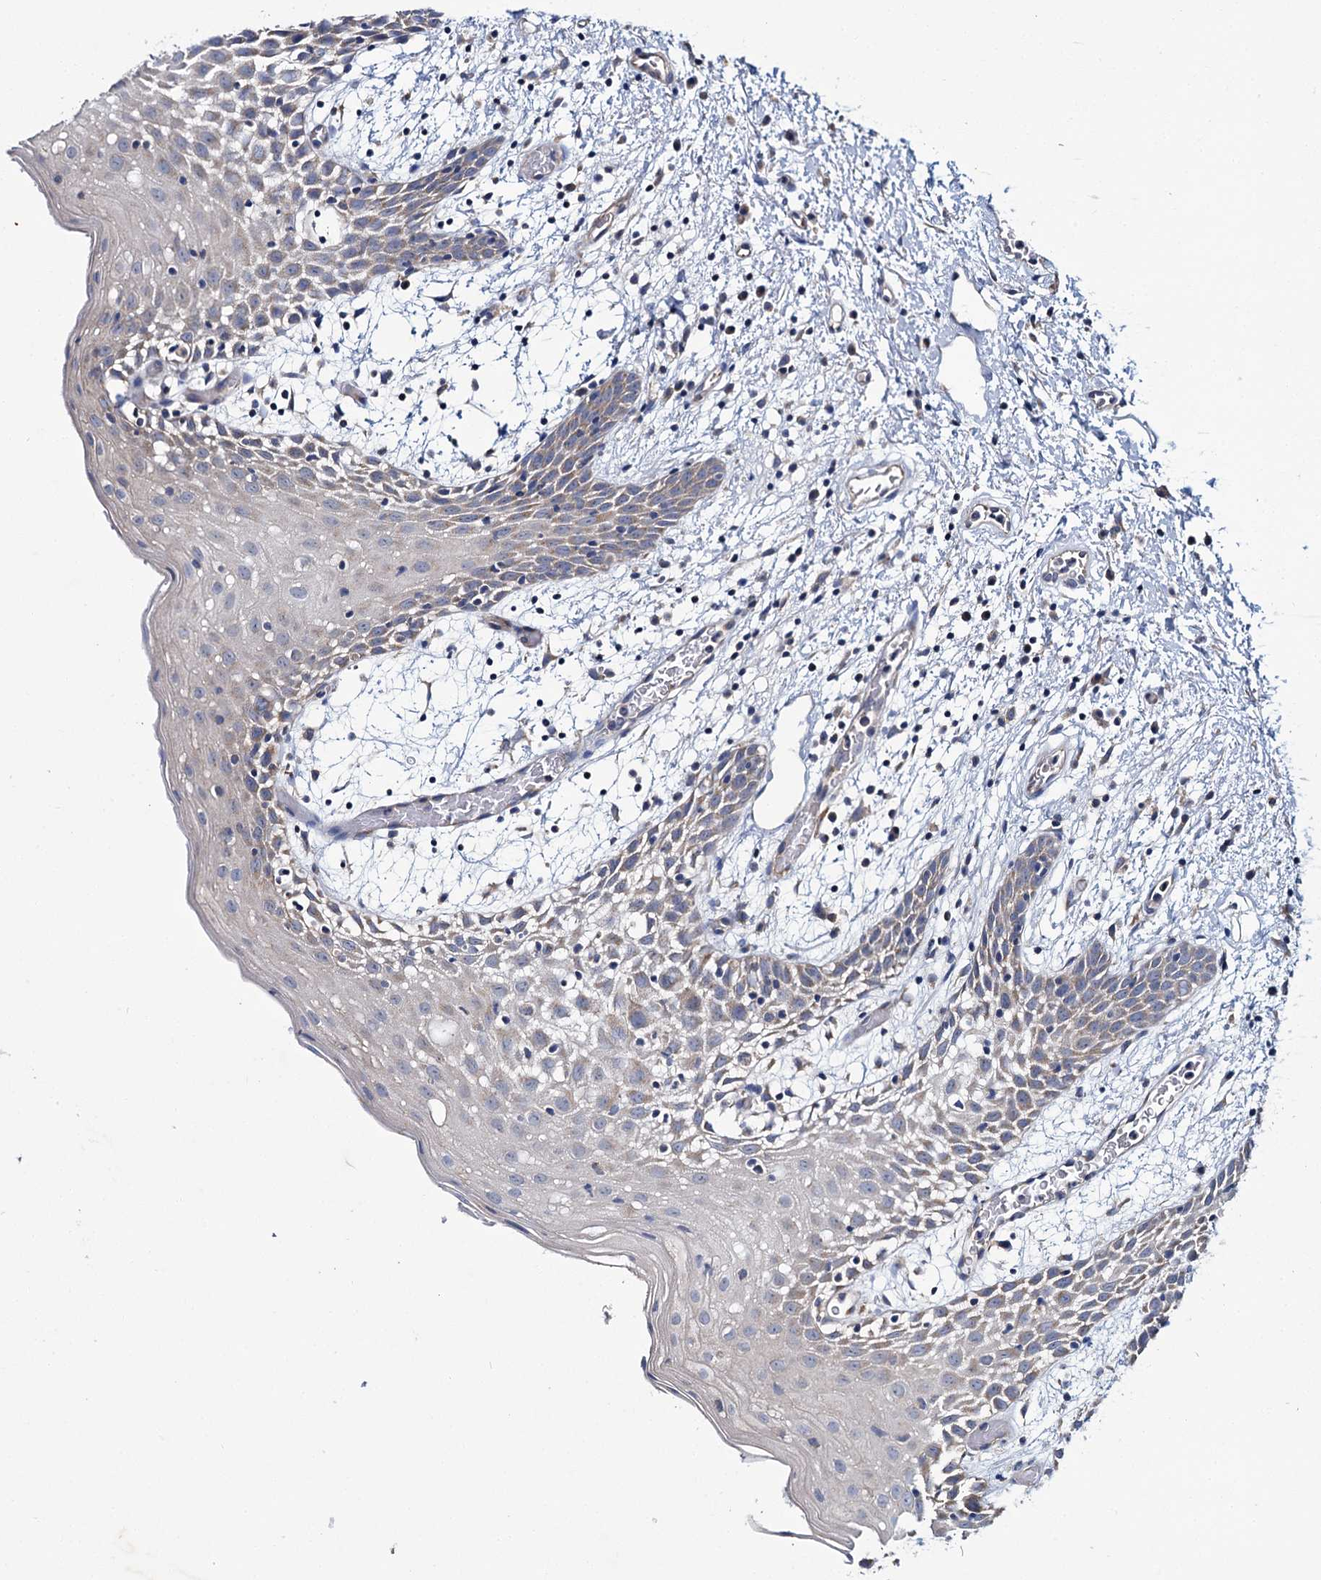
{"staining": {"intensity": "moderate", "quantity": "<25%", "location": "cytoplasmic/membranous"}, "tissue": "oral mucosa", "cell_type": "Squamous epithelial cells", "image_type": "normal", "snomed": [{"axis": "morphology", "description": "Normal tissue, NOS"}, {"axis": "topography", "description": "Skeletal muscle"}, {"axis": "topography", "description": "Oral tissue"}, {"axis": "topography", "description": "Salivary gland"}, {"axis": "topography", "description": "Peripheral nerve tissue"}], "caption": "This histopathology image displays normal oral mucosa stained with immunohistochemistry (IHC) to label a protein in brown. The cytoplasmic/membranous of squamous epithelial cells show moderate positivity for the protein. Nuclei are counter-stained blue.", "gene": "CEP295", "patient": {"sex": "male", "age": 54}}